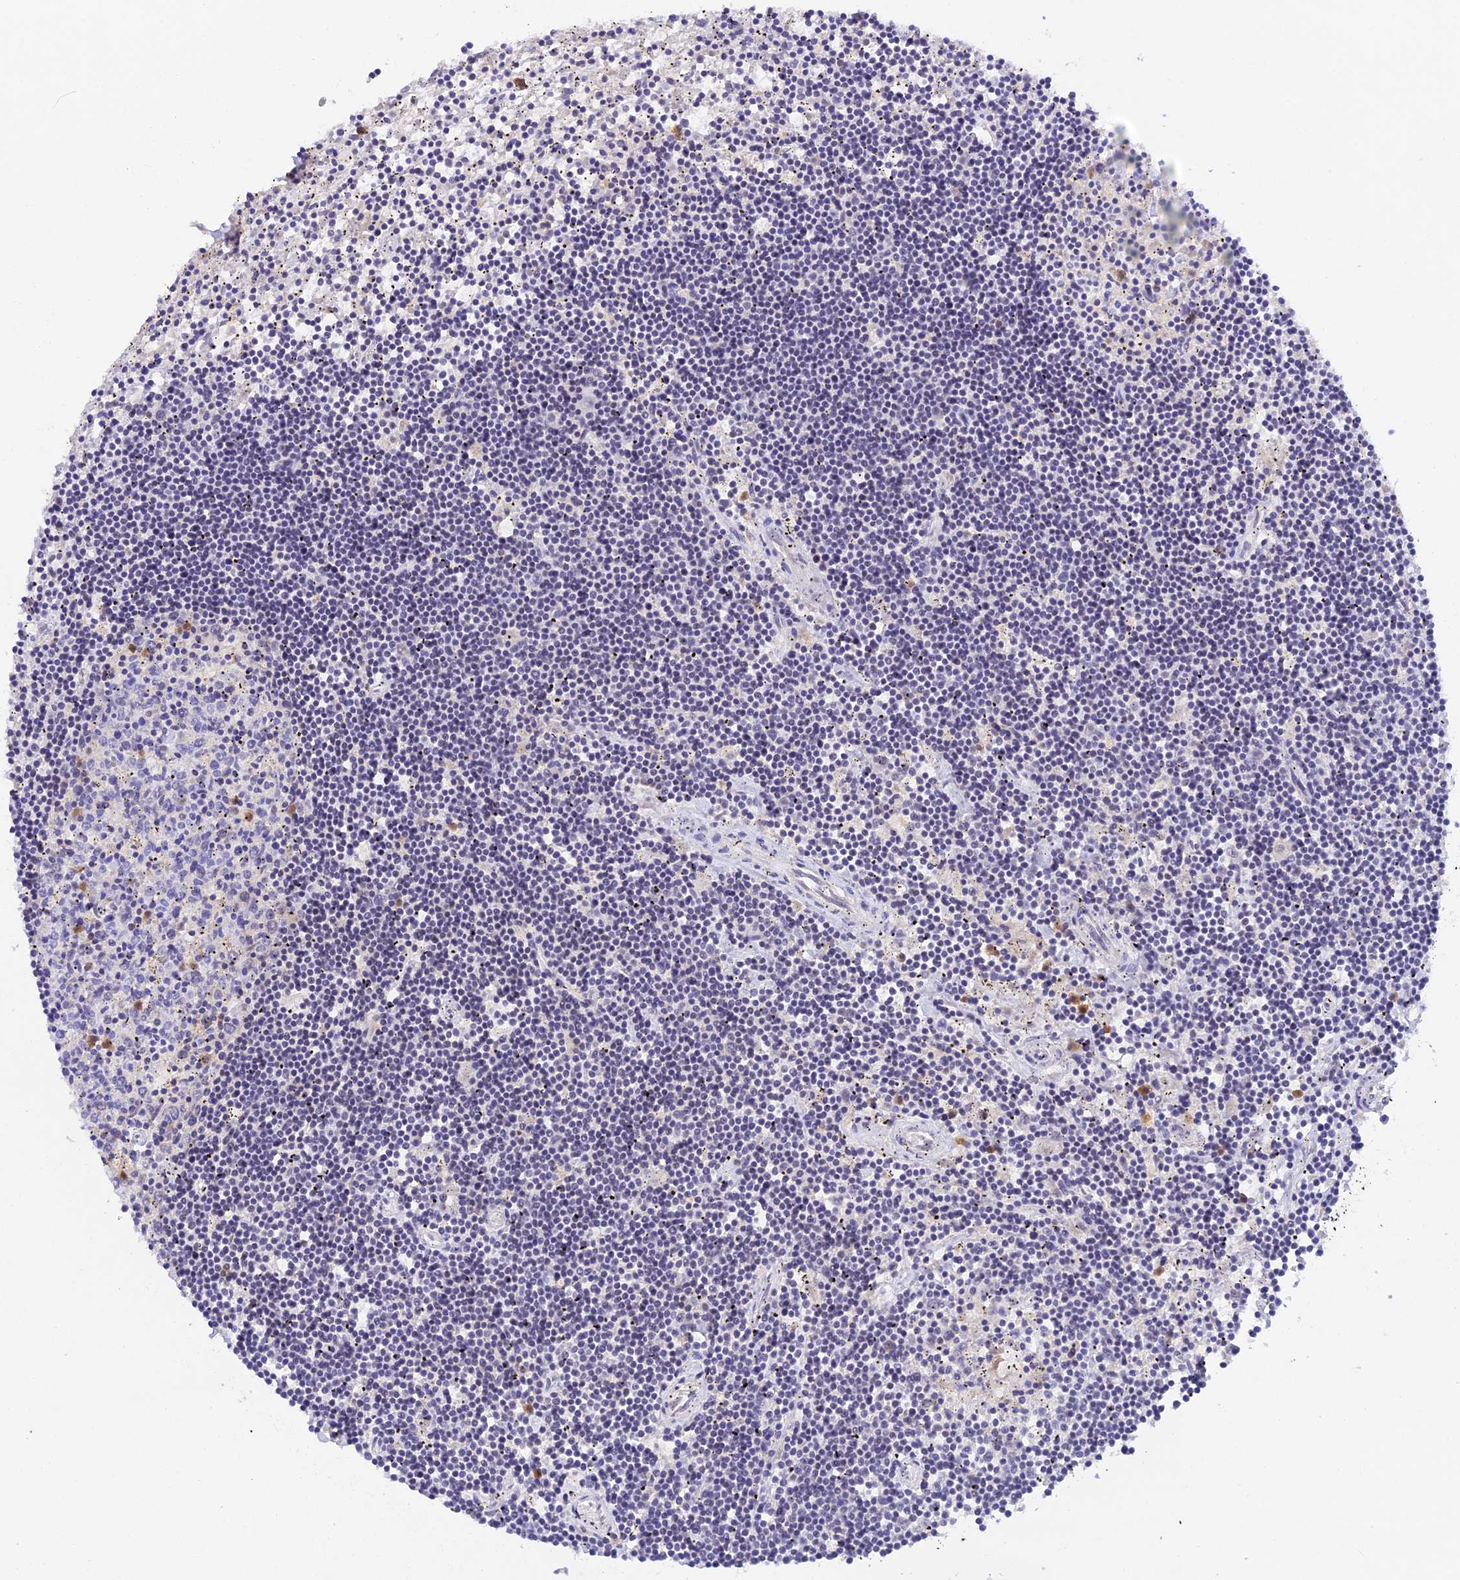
{"staining": {"intensity": "negative", "quantity": "none", "location": "none"}, "tissue": "lymphoma", "cell_type": "Tumor cells", "image_type": "cancer", "snomed": [{"axis": "morphology", "description": "Malignant lymphoma, non-Hodgkin's type, Low grade"}, {"axis": "topography", "description": "Spleen"}], "caption": "Immunohistochemical staining of low-grade malignant lymphoma, non-Hodgkin's type demonstrates no significant expression in tumor cells. (IHC, brightfield microscopy, high magnification).", "gene": "THAP11", "patient": {"sex": "male", "age": 76}}